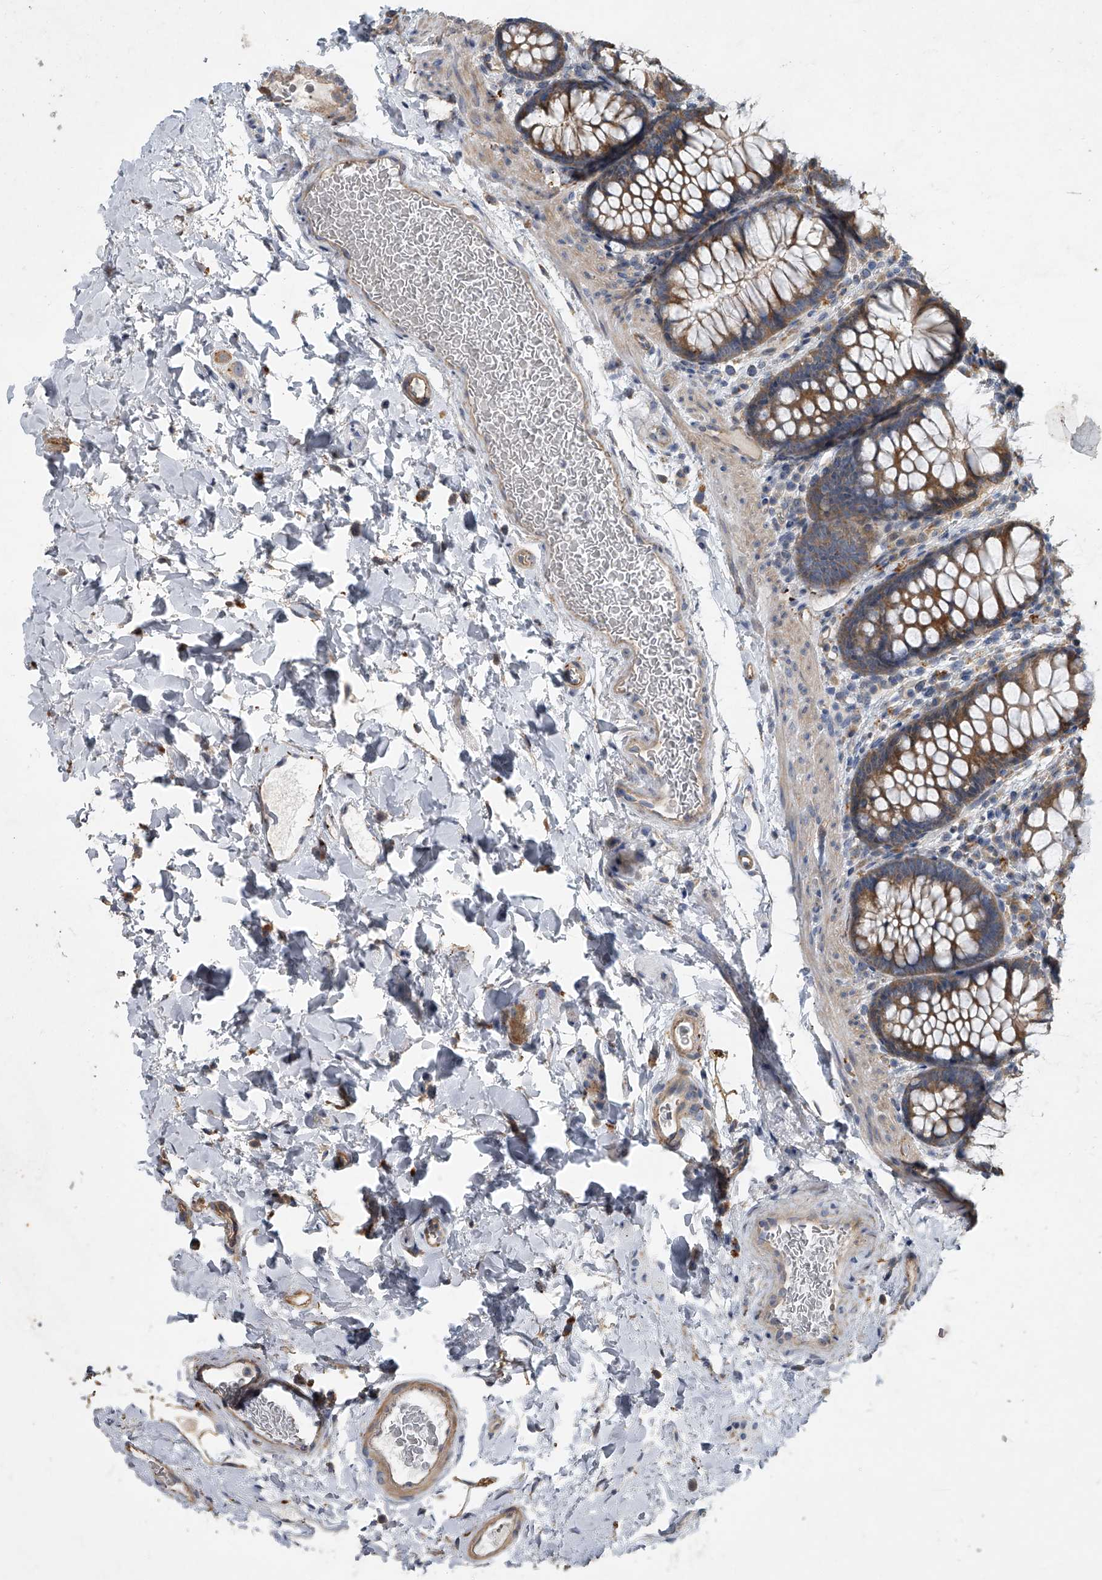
{"staining": {"intensity": "moderate", "quantity": ">75%", "location": "cytoplasmic/membranous"}, "tissue": "colon", "cell_type": "Endothelial cells", "image_type": "normal", "snomed": [{"axis": "morphology", "description": "Normal tissue, NOS"}, {"axis": "topography", "description": "Colon"}], "caption": "Moderate cytoplasmic/membranous staining is present in about >75% of endothelial cells in normal colon. (DAB IHC with brightfield microscopy, high magnification).", "gene": "DOCK9", "patient": {"sex": "female", "age": 62}}